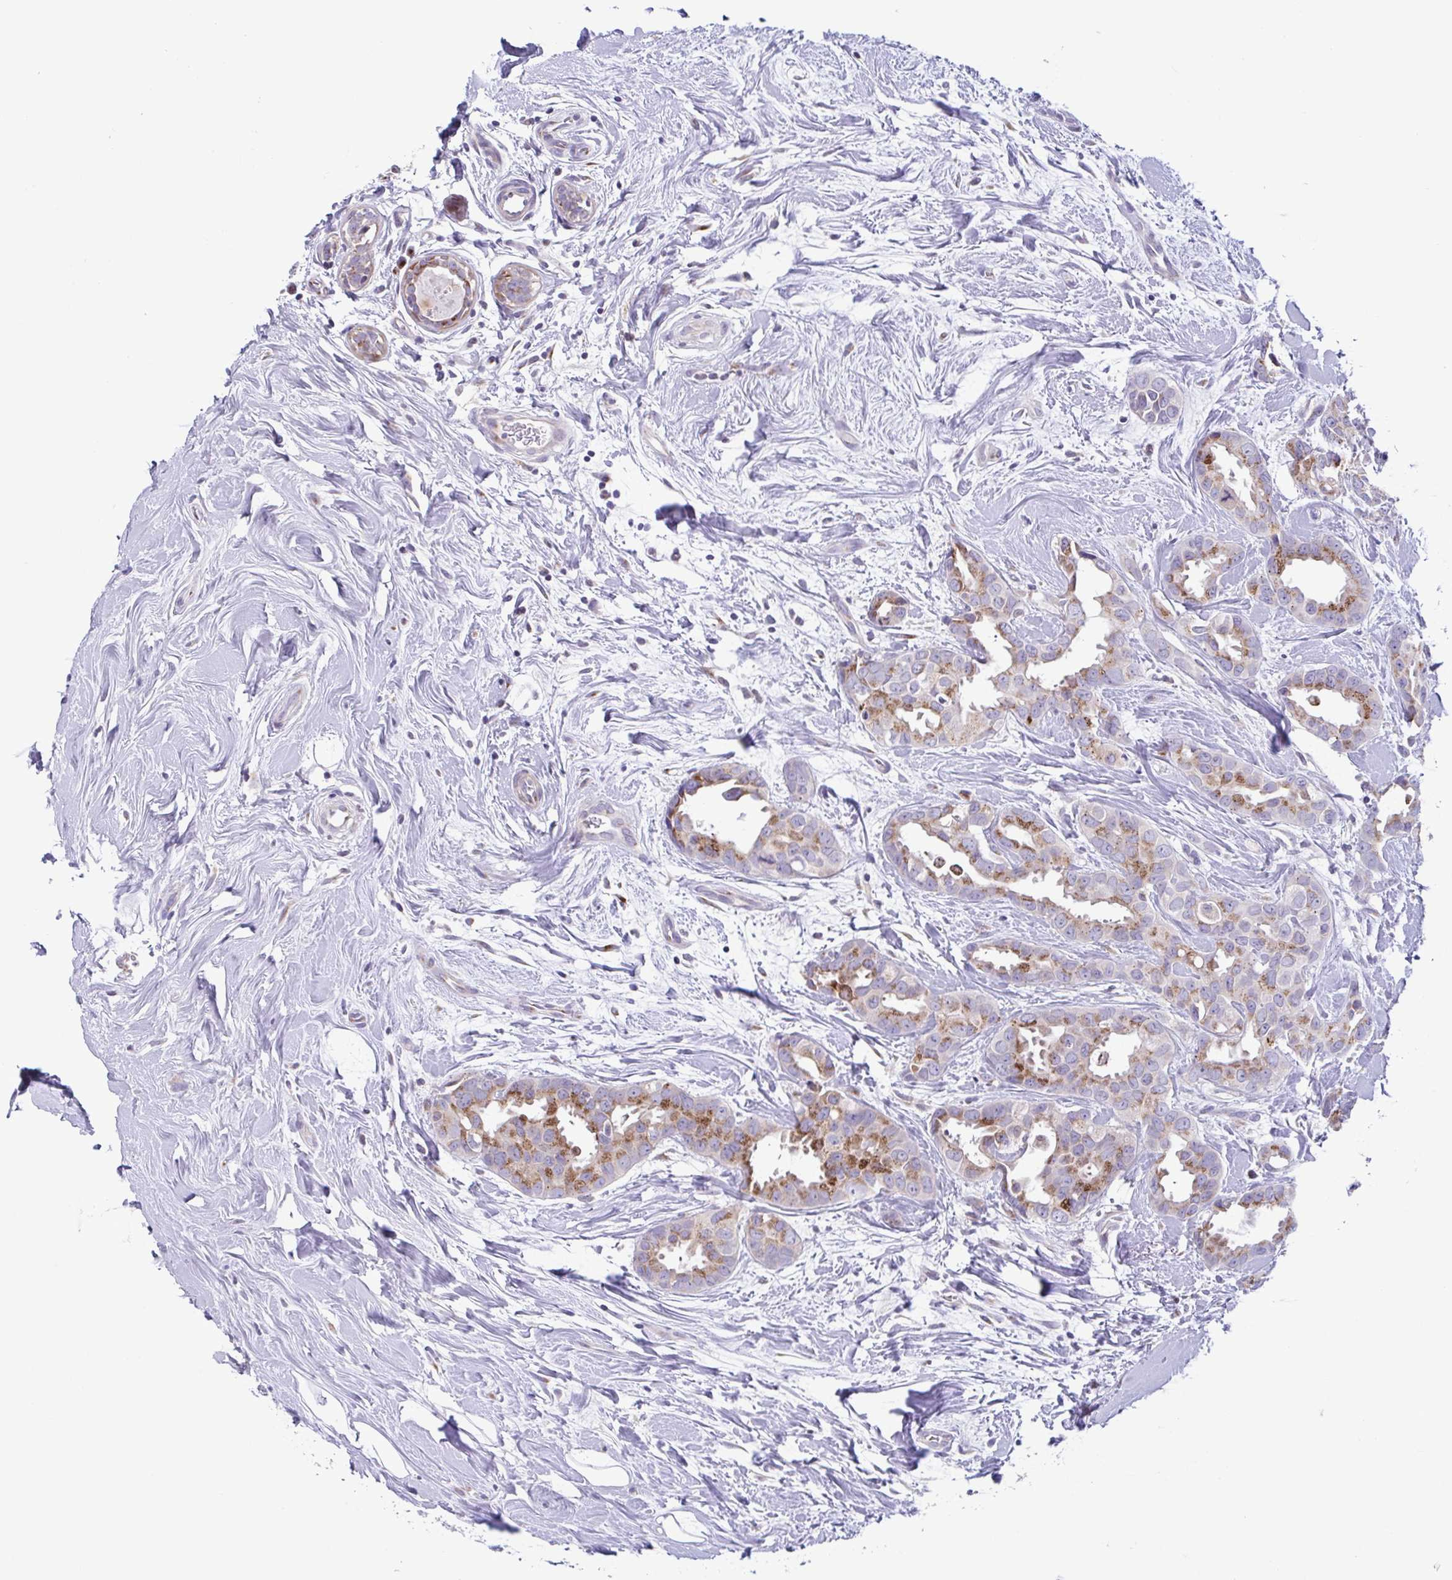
{"staining": {"intensity": "moderate", "quantity": "25%-75%", "location": "cytoplasmic/membranous"}, "tissue": "breast cancer", "cell_type": "Tumor cells", "image_type": "cancer", "snomed": [{"axis": "morphology", "description": "Duct carcinoma"}, {"axis": "topography", "description": "Breast"}], "caption": "This image reveals immunohistochemistry (IHC) staining of human intraductal carcinoma (breast), with medium moderate cytoplasmic/membranous staining in approximately 25%-75% of tumor cells.", "gene": "COL17A1", "patient": {"sex": "female", "age": 45}}